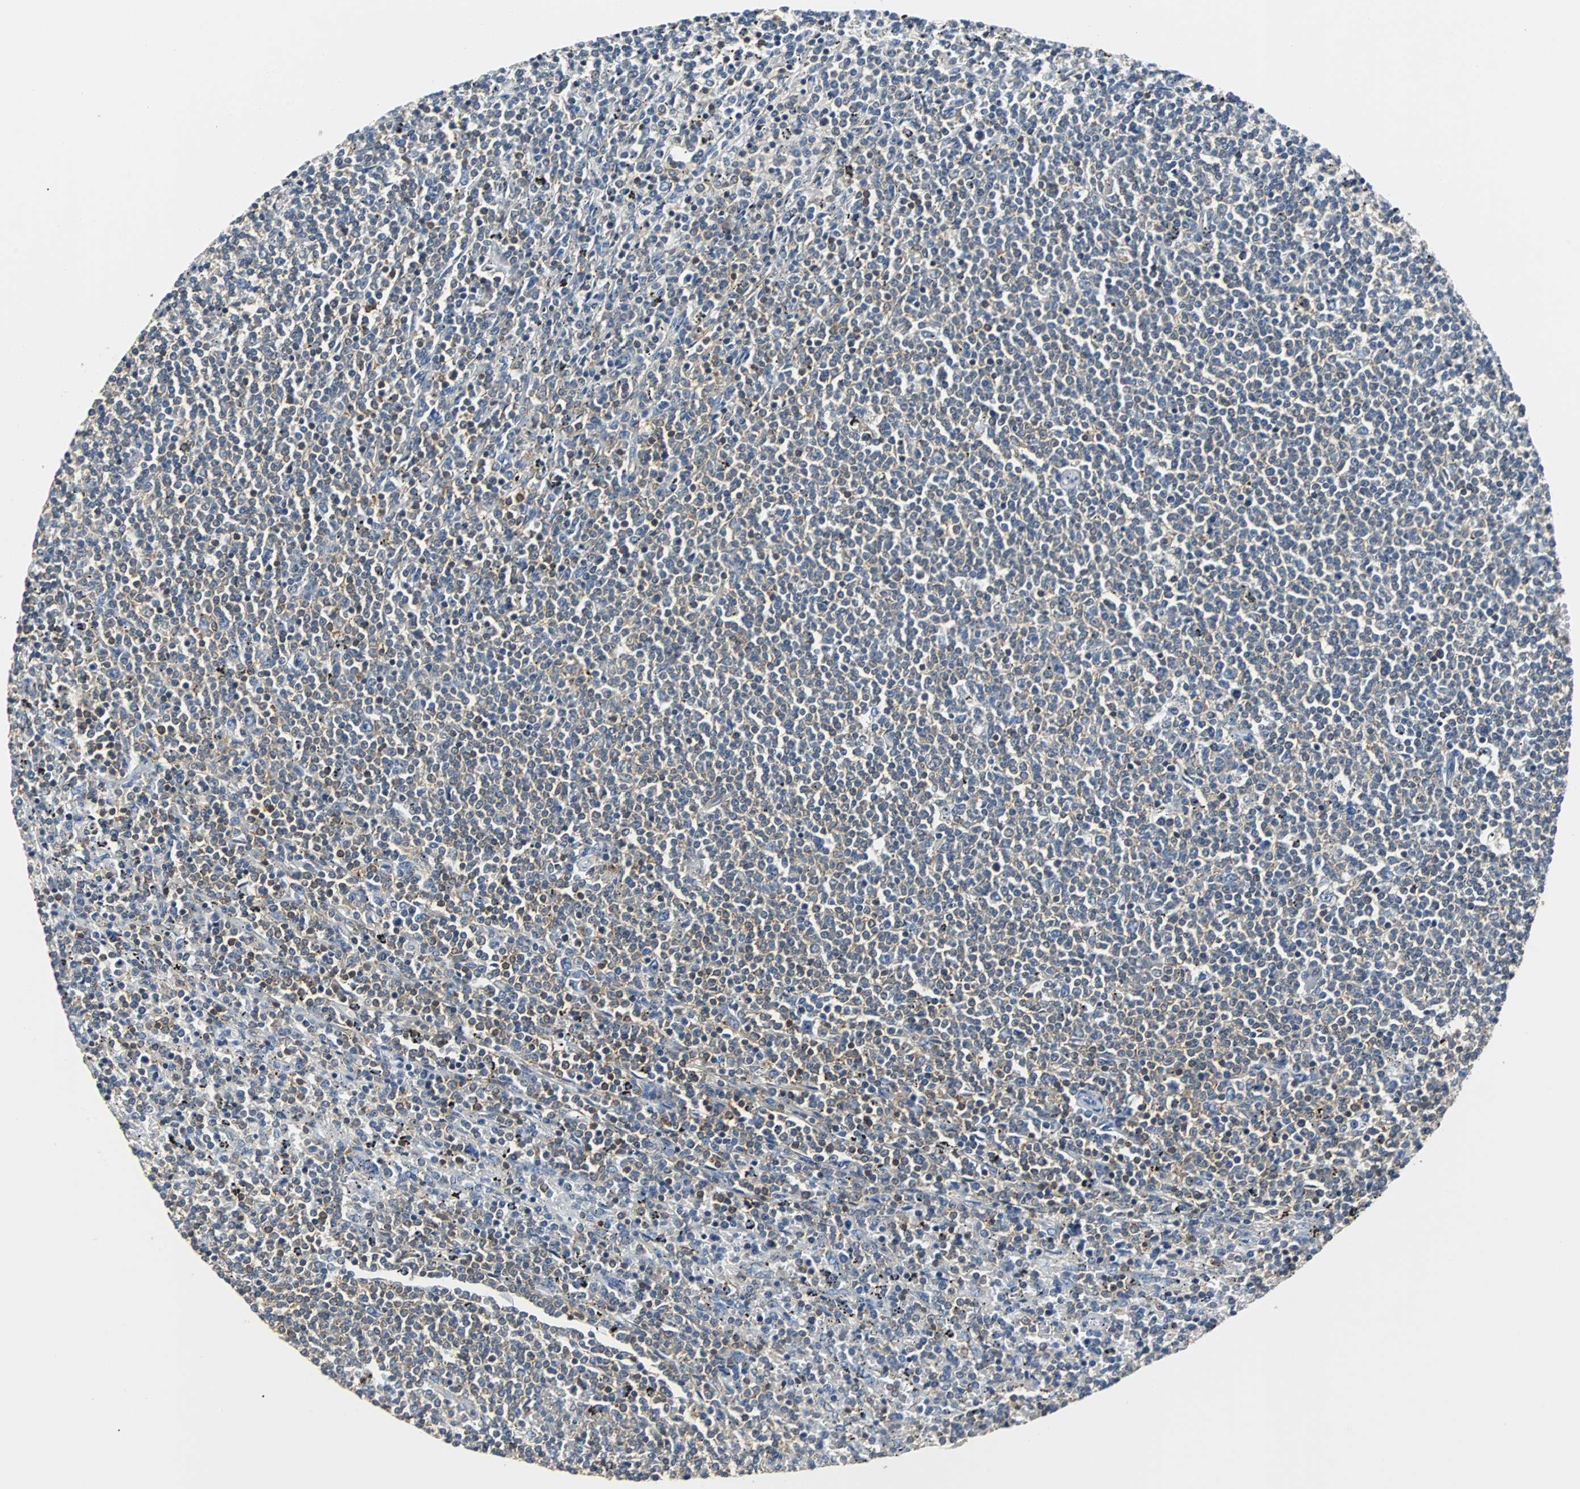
{"staining": {"intensity": "weak", "quantity": "<25%", "location": "cytoplasmic/membranous"}, "tissue": "lymphoma", "cell_type": "Tumor cells", "image_type": "cancer", "snomed": [{"axis": "morphology", "description": "Malignant lymphoma, non-Hodgkin's type, Low grade"}, {"axis": "topography", "description": "Spleen"}], "caption": "High magnification brightfield microscopy of lymphoma stained with DAB (3,3'-diaminobenzidine) (brown) and counterstained with hematoxylin (blue): tumor cells show no significant positivity.", "gene": "TSC22D4", "patient": {"sex": "female", "age": 50}}